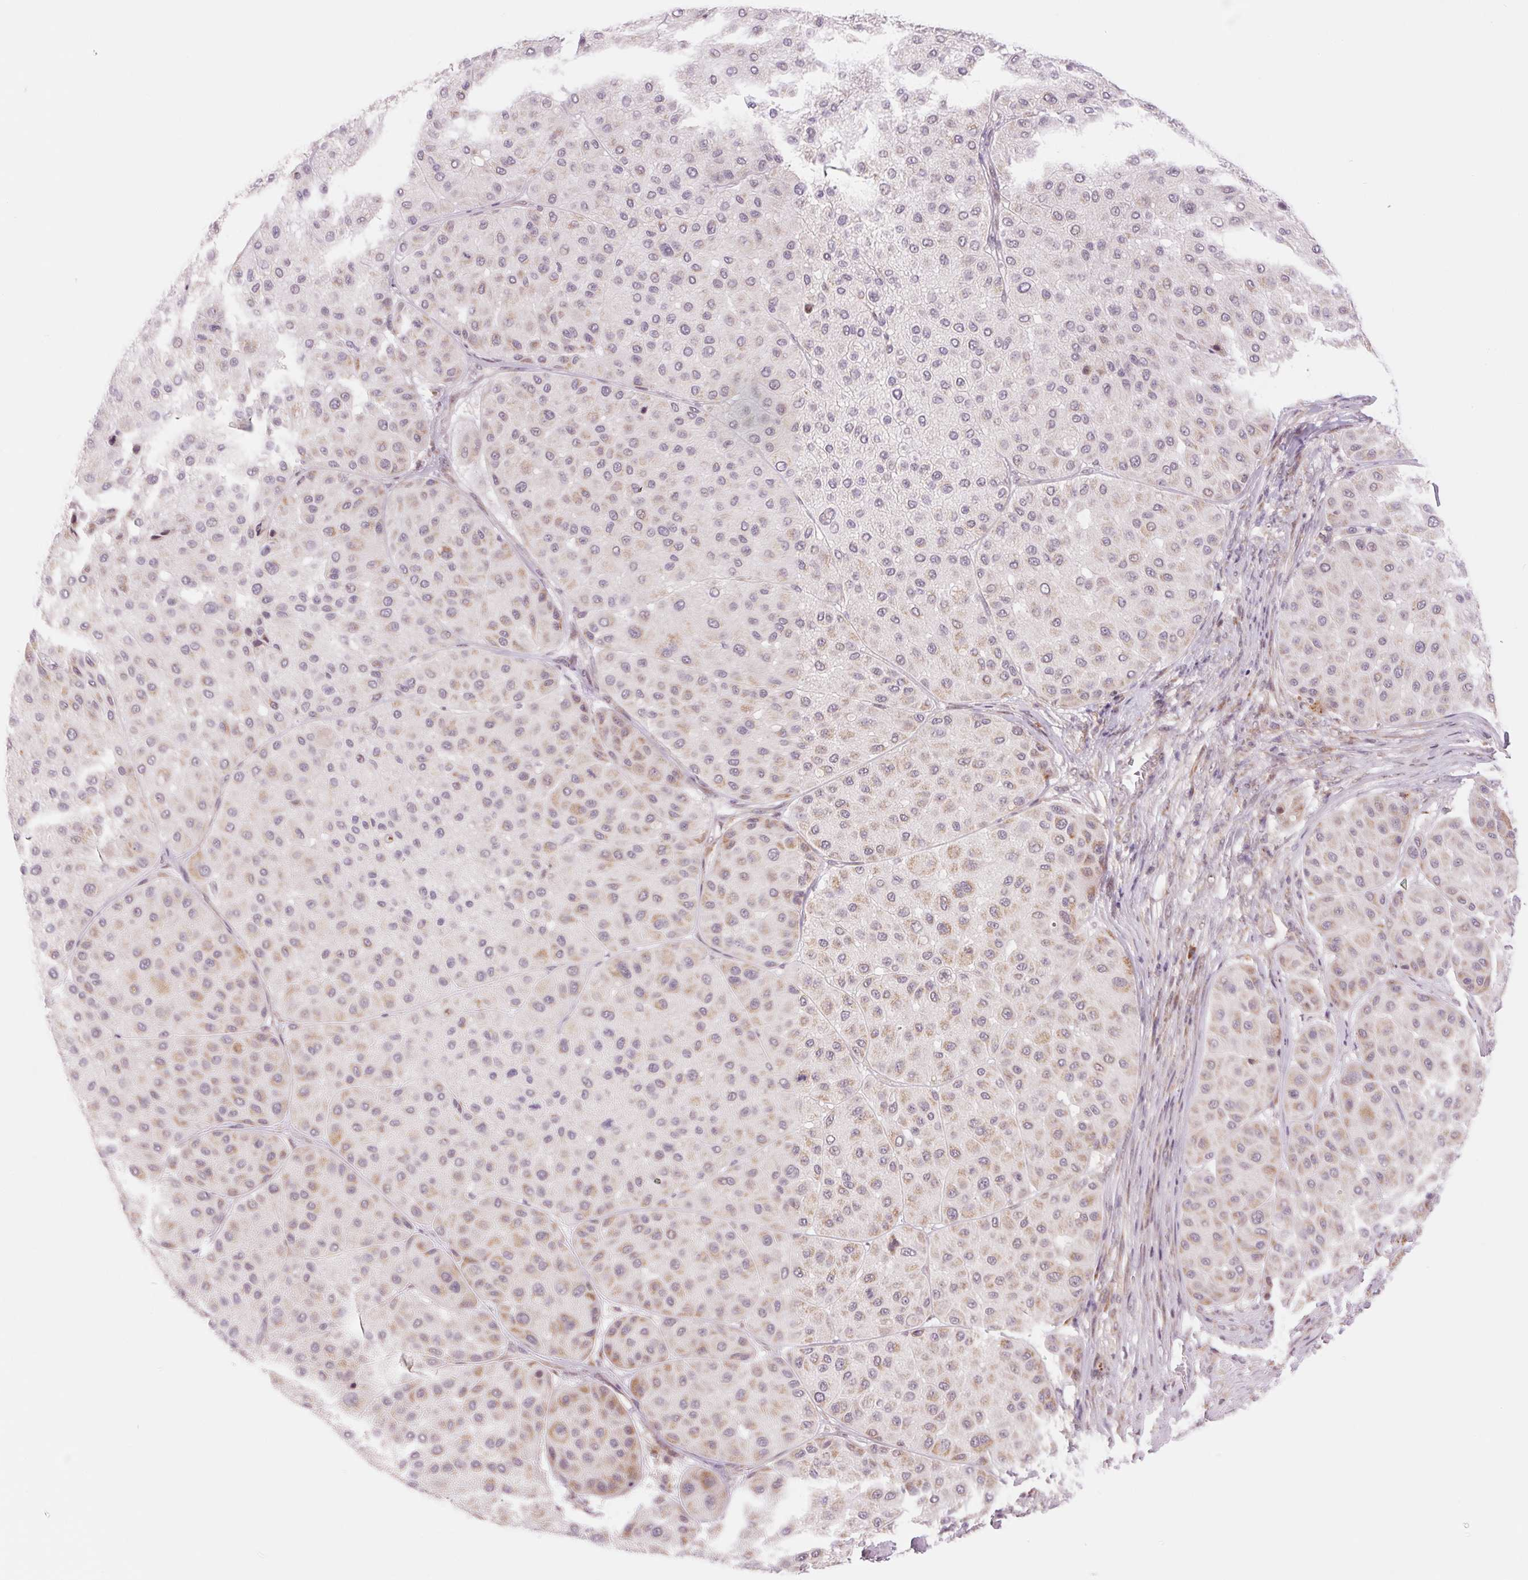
{"staining": {"intensity": "weak", "quantity": "<25%", "location": "cytoplasmic/membranous"}, "tissue": "melanoma", "cell_type": "Tumor cells", "image_type": "cancer", "snomed": [{"axis": "morphology", "description": "Malignant melanoma, Metastatic site"}, {"axis": "topography", "description": "Smooth muscle"}], "caption": "Malignant melanoma (metastatic site) was stained to show a protein in brown. There is no significant positivity in tumor cells. (Immunohistochemistry (ihc), brightfield microscopy, high magnification).", "gene": "ARHGAP32", "patient": {"sex": "male", "age": 41}}